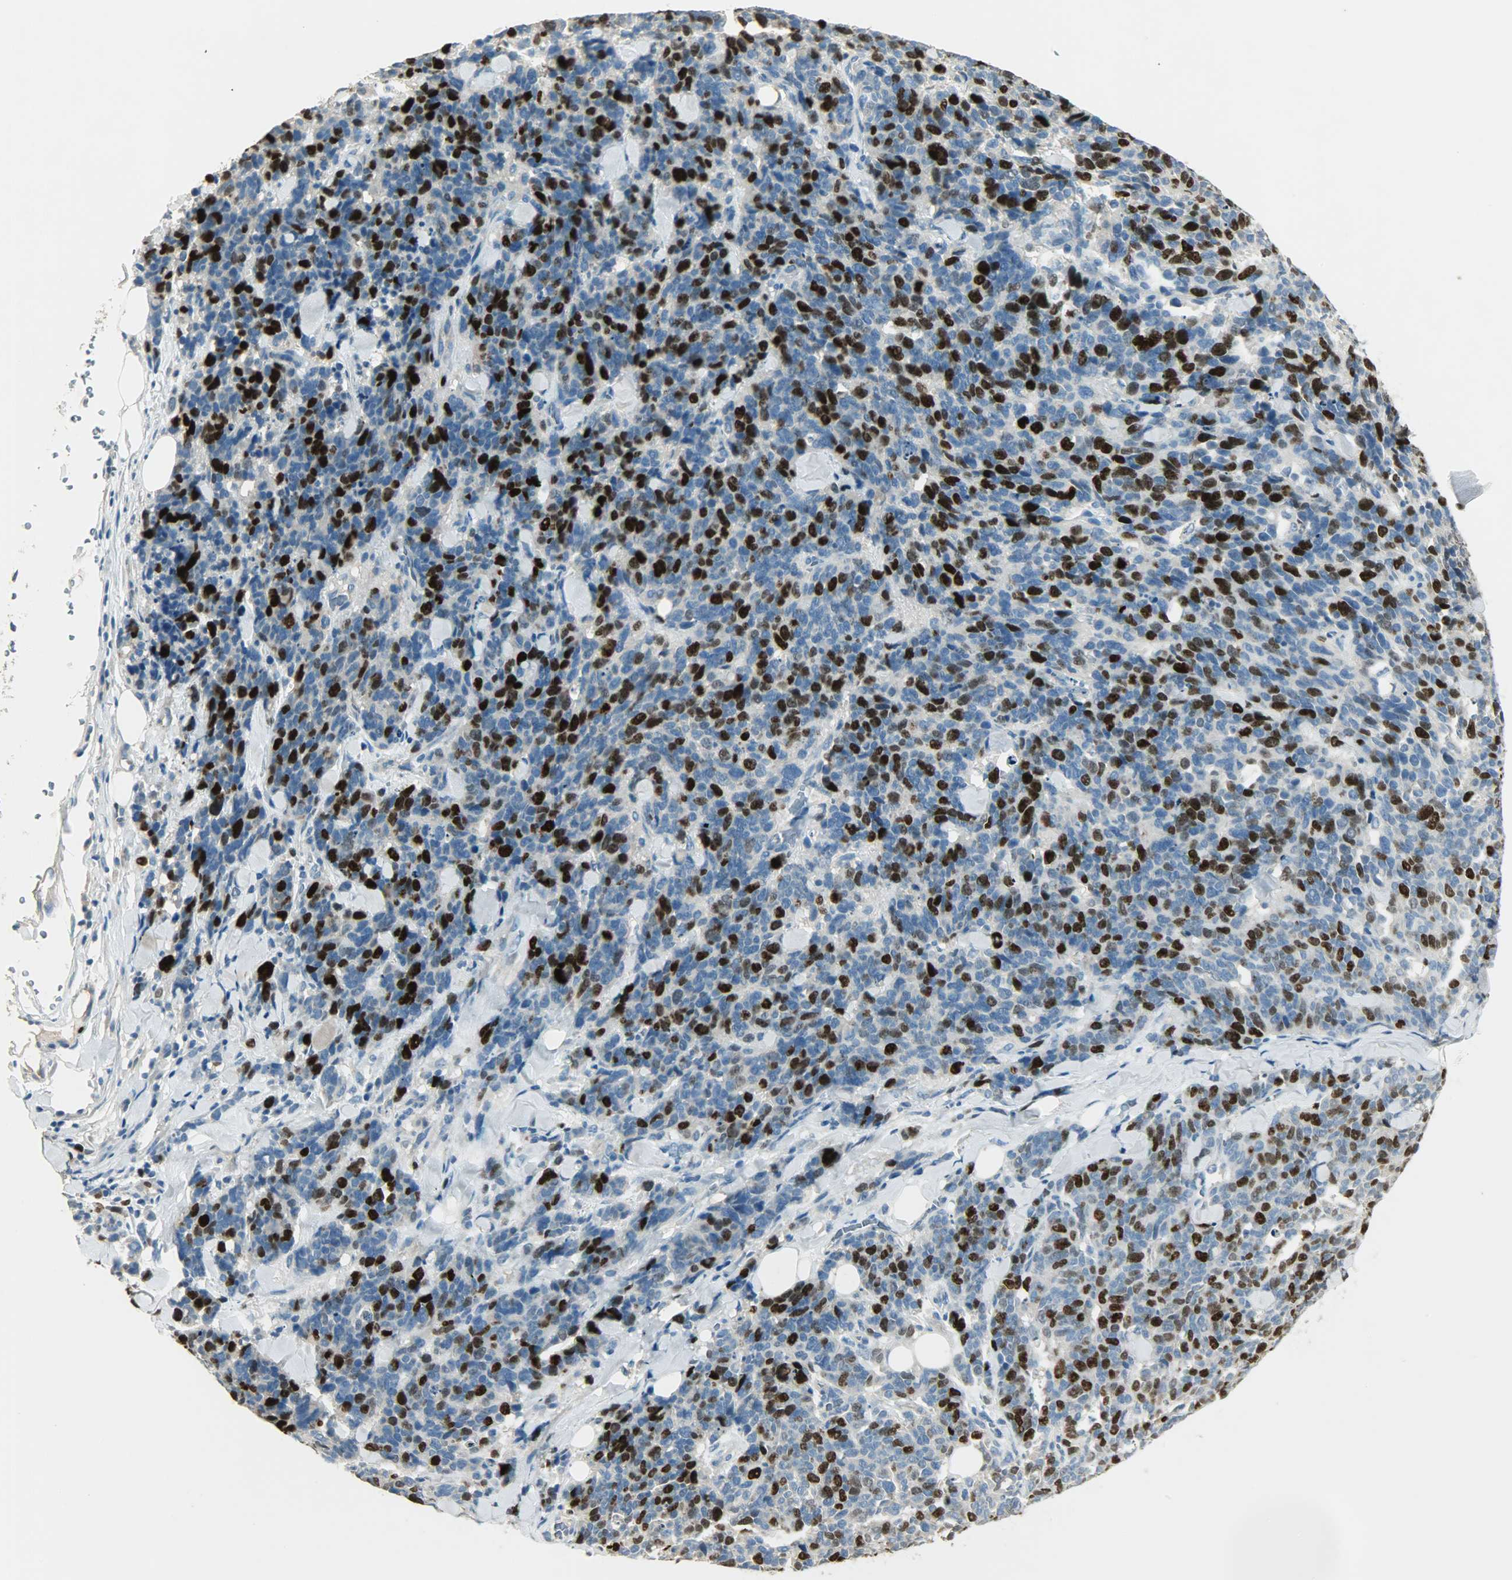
{"staining": {"intensity": "strong", "quantity": "25%-75%", "location": "nuclear"}, "tissue": "lung cancer", "cell_type": "Tumor cells", "image_type": "cancer", "snomed": [{"axis": "morphology", "description": "Neoplasm, malignant, NOS"}, {"axis": "topography", "description": "Lung"}], "caption": "Brown immunohistochemical staining in human lung cancer displays strong nuclear expression in about 25%-75% of tumor cells.", "gene": "TPX2", "patient": {"sex": "female", "age": 58}}